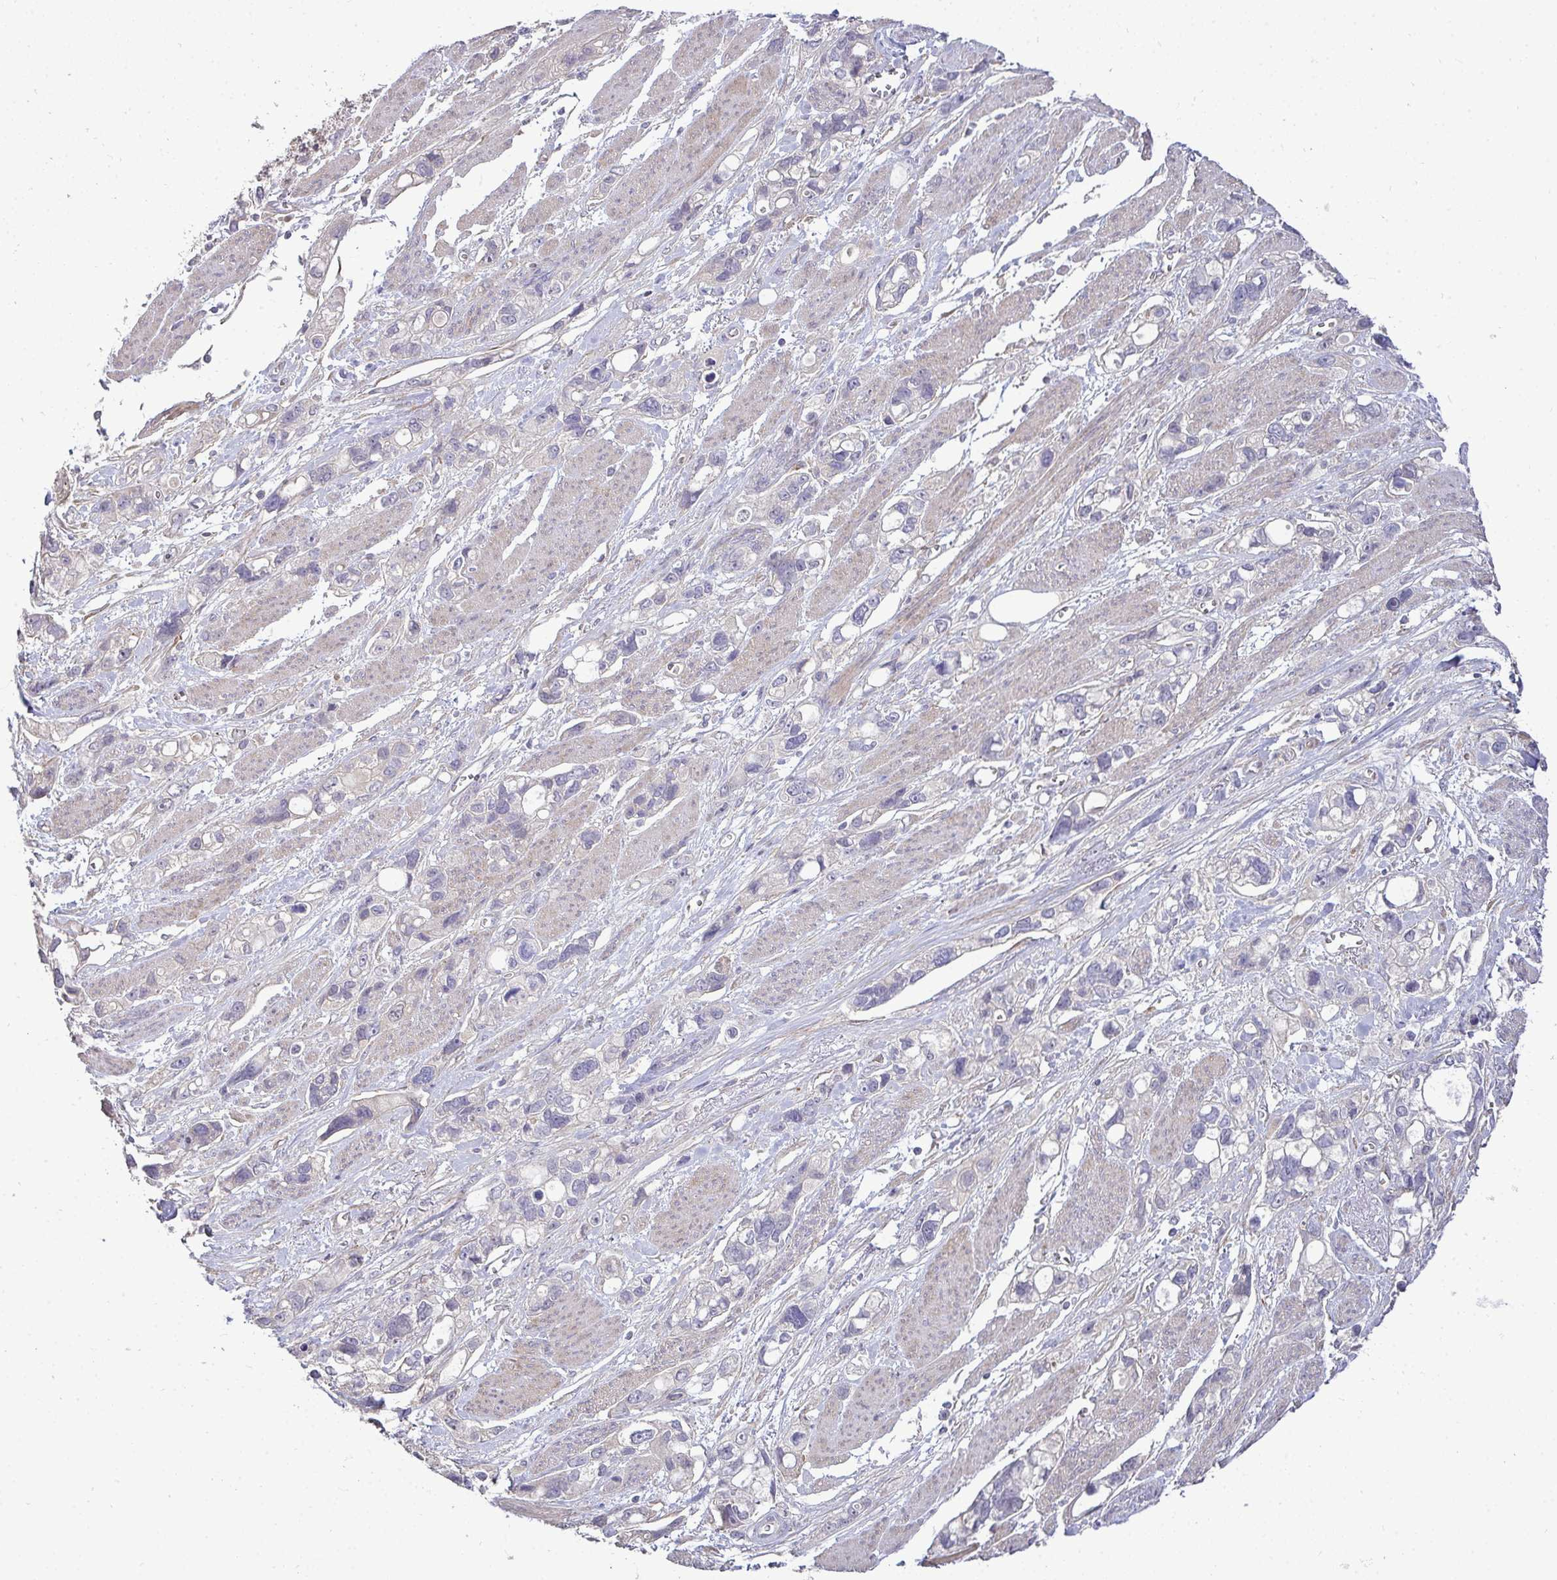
{"staining": {"intensity": "negative", "quantity": "none", "location": "none"}, "tissue": "stomach cancer", "cell_type": "Tumor cells", "image_type": "cancer", "snomed": [{"axis": "morphology", "description": "Adenocarcinoma, NOS"}, {"axis": "topography", "description": "Stomach, upper"}], "caption": "The IHC image has no significant expression in tumor cells of stomach cancer (adenocarcinoma) tissue.", "gene": "SH2D1B", "patient": {"sex": "female", "age": 81}}